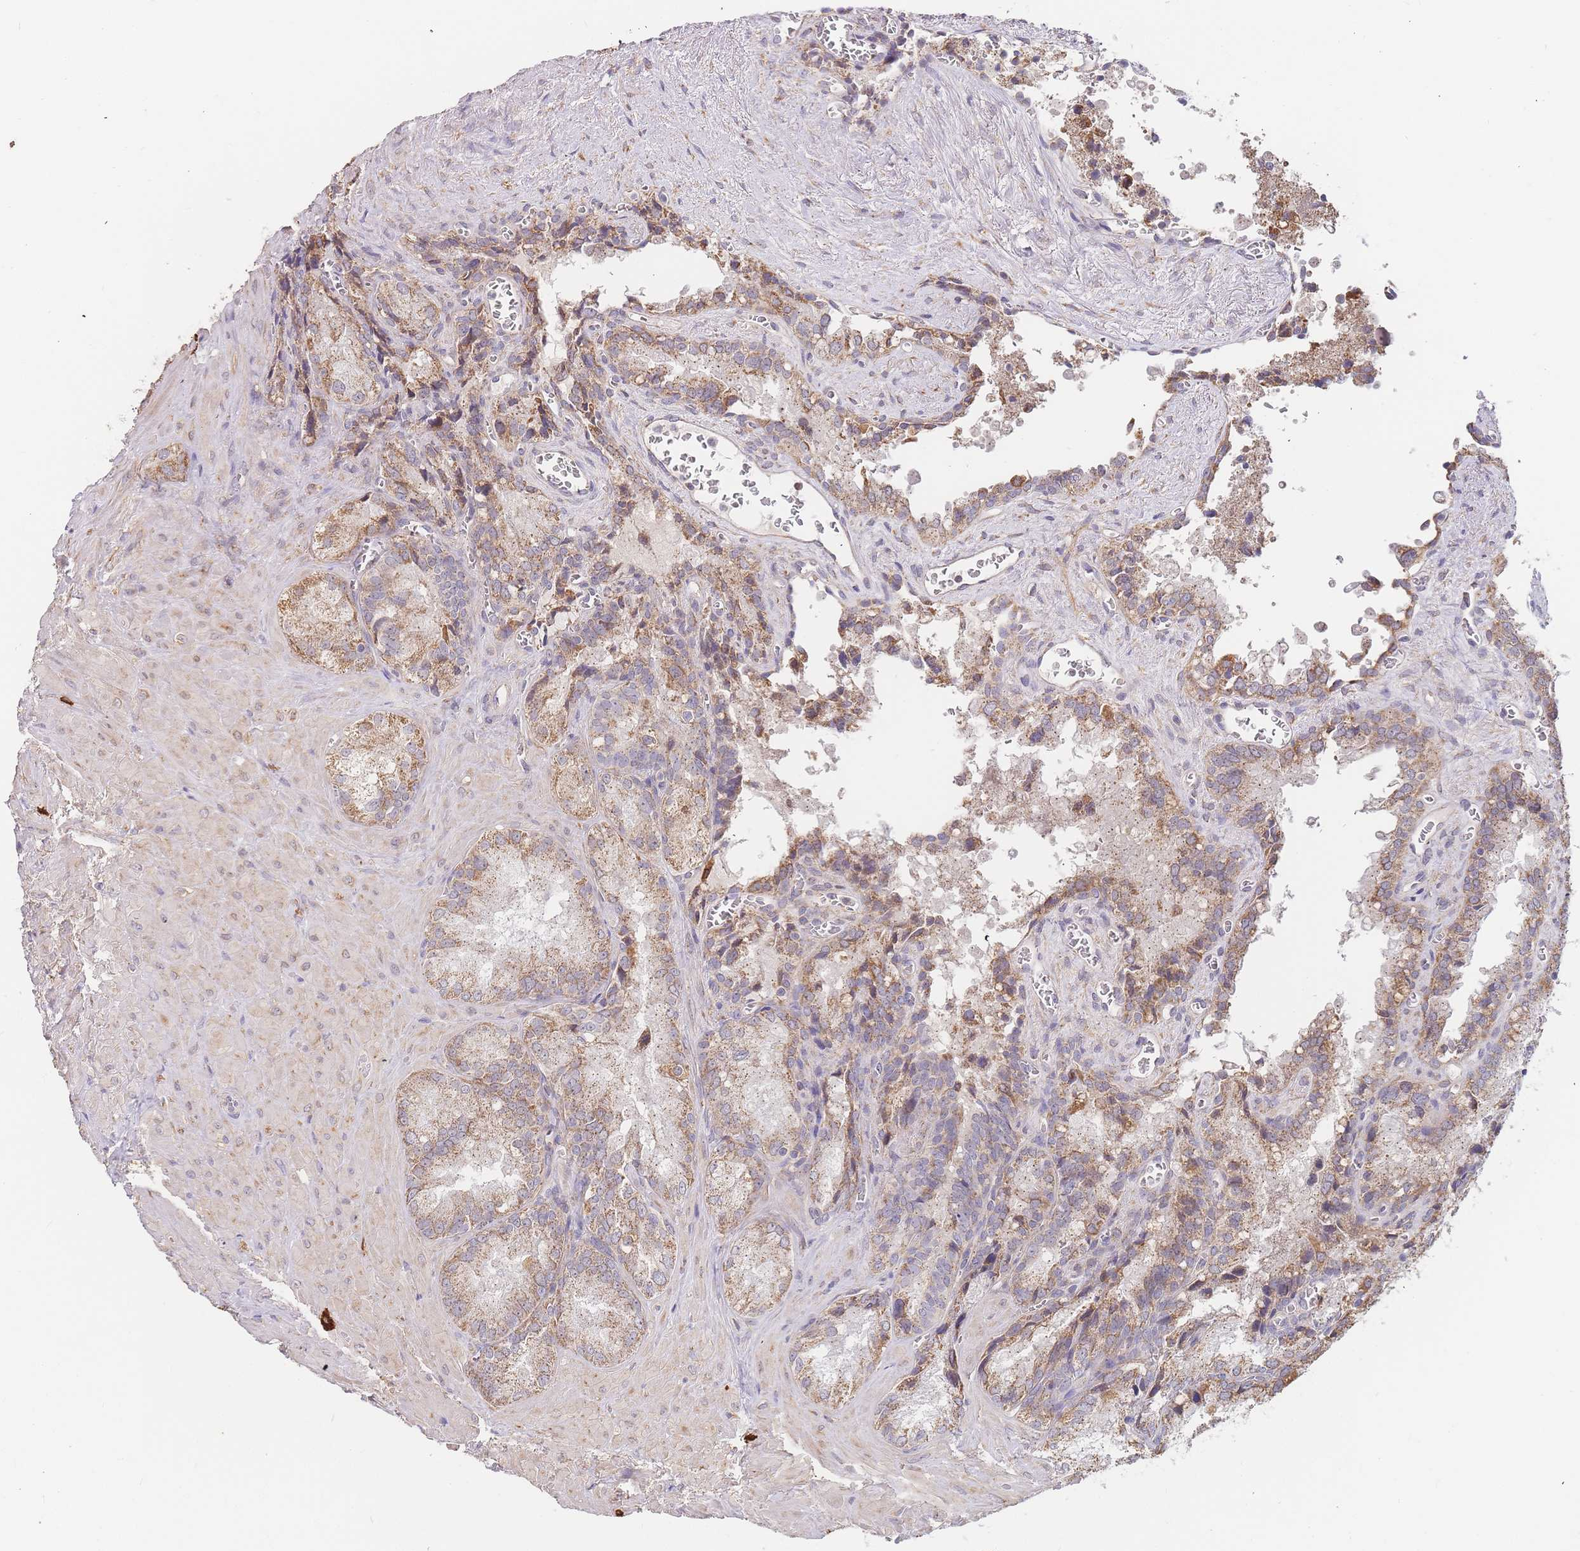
{"staining": {"intensity": "moderate", "quantity": ">75%", "location": "cytoplasmic/membranous"}, "tissue": "seminal vesicle", "cell_type": "Glandular cells", "image_type": "normal", "snomed": [{"axis": "morphology", "description": "Normal tissue, NOS"}, {"axis": "topography", "description": "Seminal veicle"}], "caption": "This is an image of immunohistochemistry staining of normal seminal vesicle, which shows moderate expression in the cytoplasmic/membranous of glandular cells.", "gene": "ADCY9", "patient": {"sex": "male", "age": 62}}